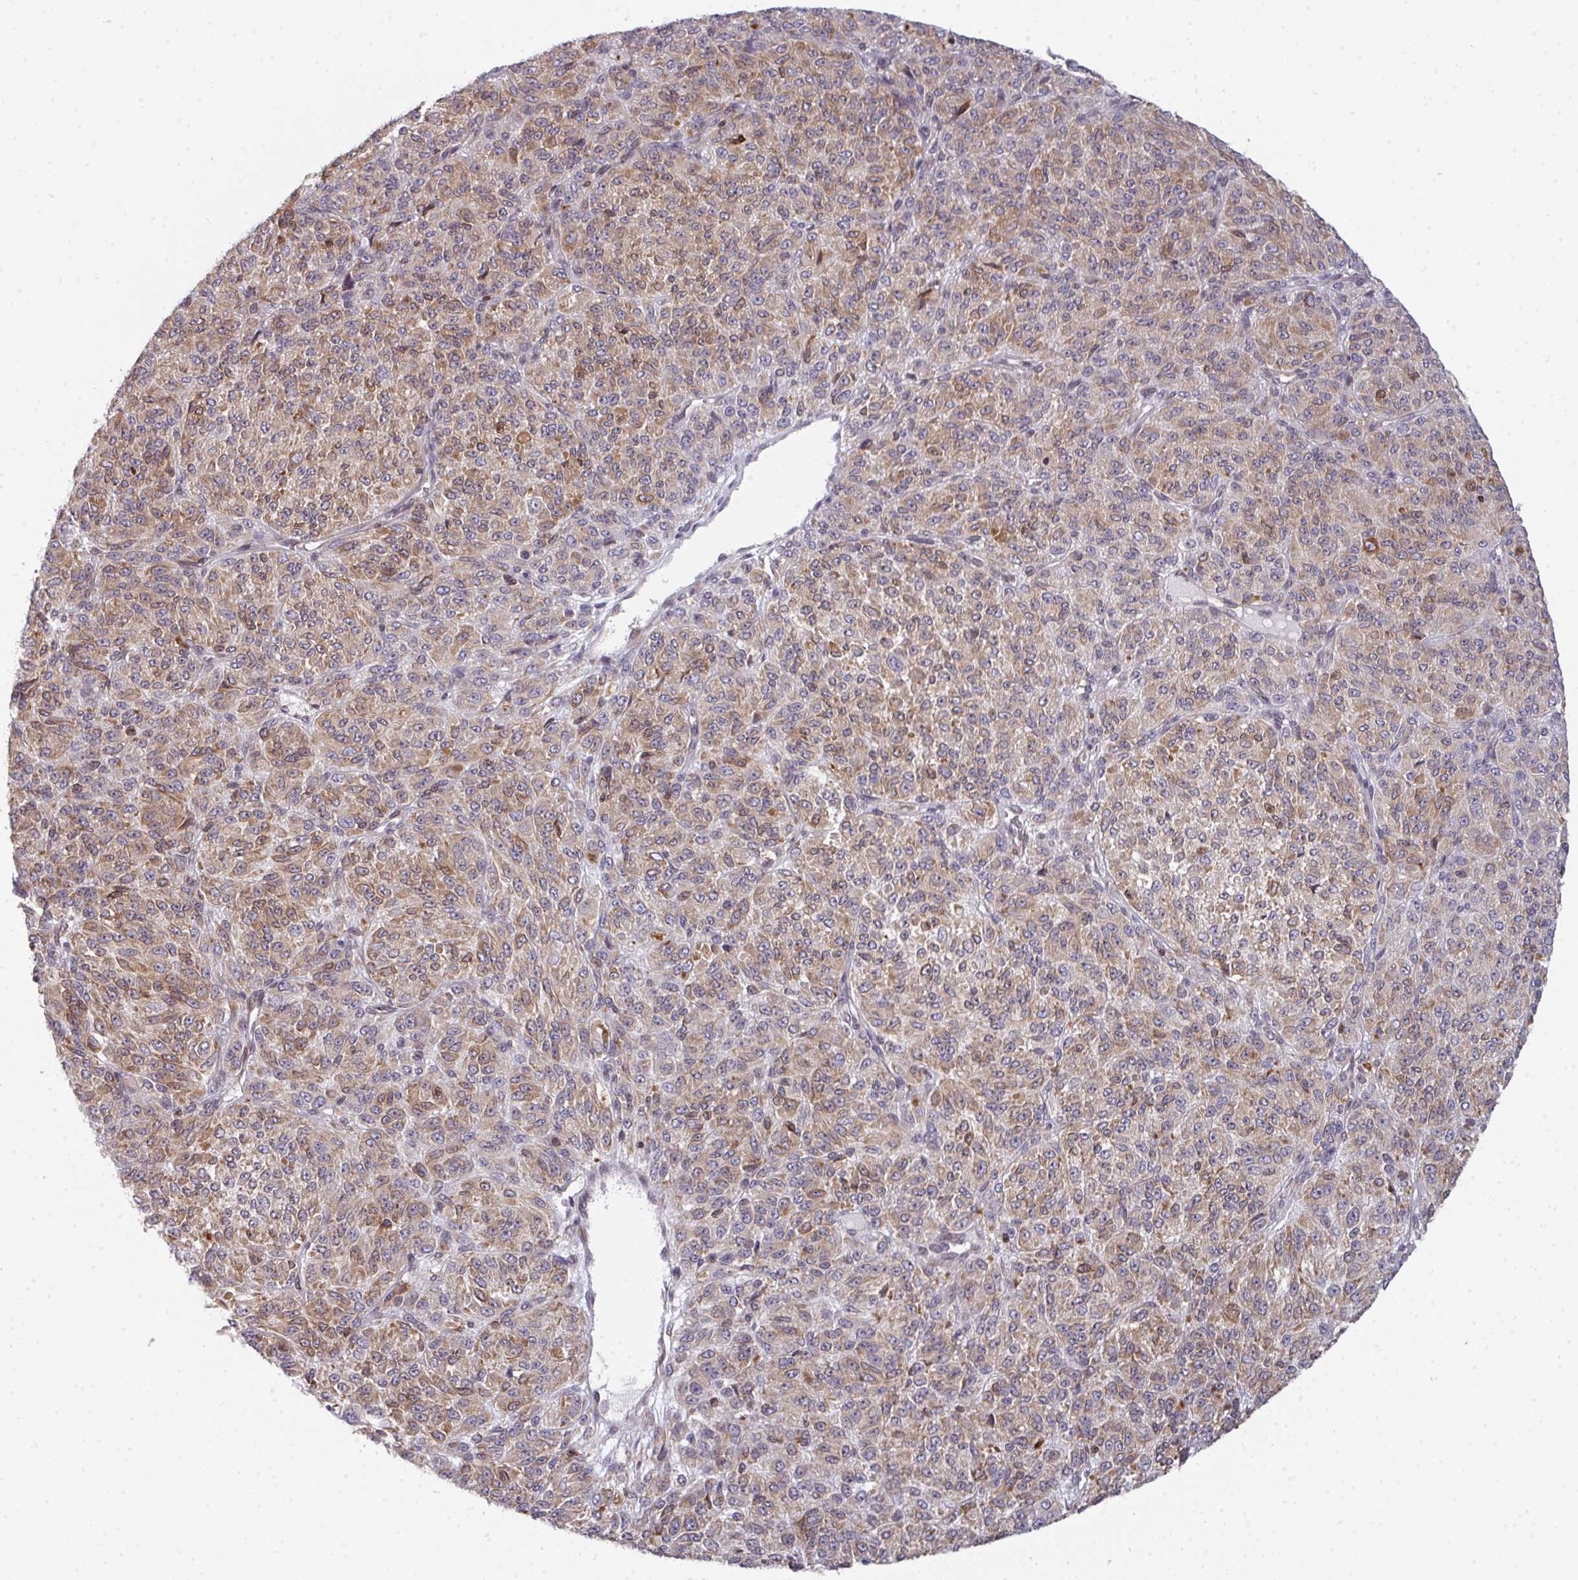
{"staining": {"intensity": "moderate", "quantity": ">75%", "location": "cytoplasmic/membranous"}, "tissue": "melanoma", "cell_type": "Tumor cells", "image_type": "cancer", "snomed": [{"axis": "morphology", "description": "Malignant melanoma, Metastatic site"}, {"axis": "topography", "description": "Brain"}], "caption": "Immunohistochemical staining of human melanoma reveals medium levels of moderate cytoplasmic/membranous protein positivity in about >75% of tumor cells.", "gene": "LYSMD4", "patient": {"sex": "female", "age": 56}}